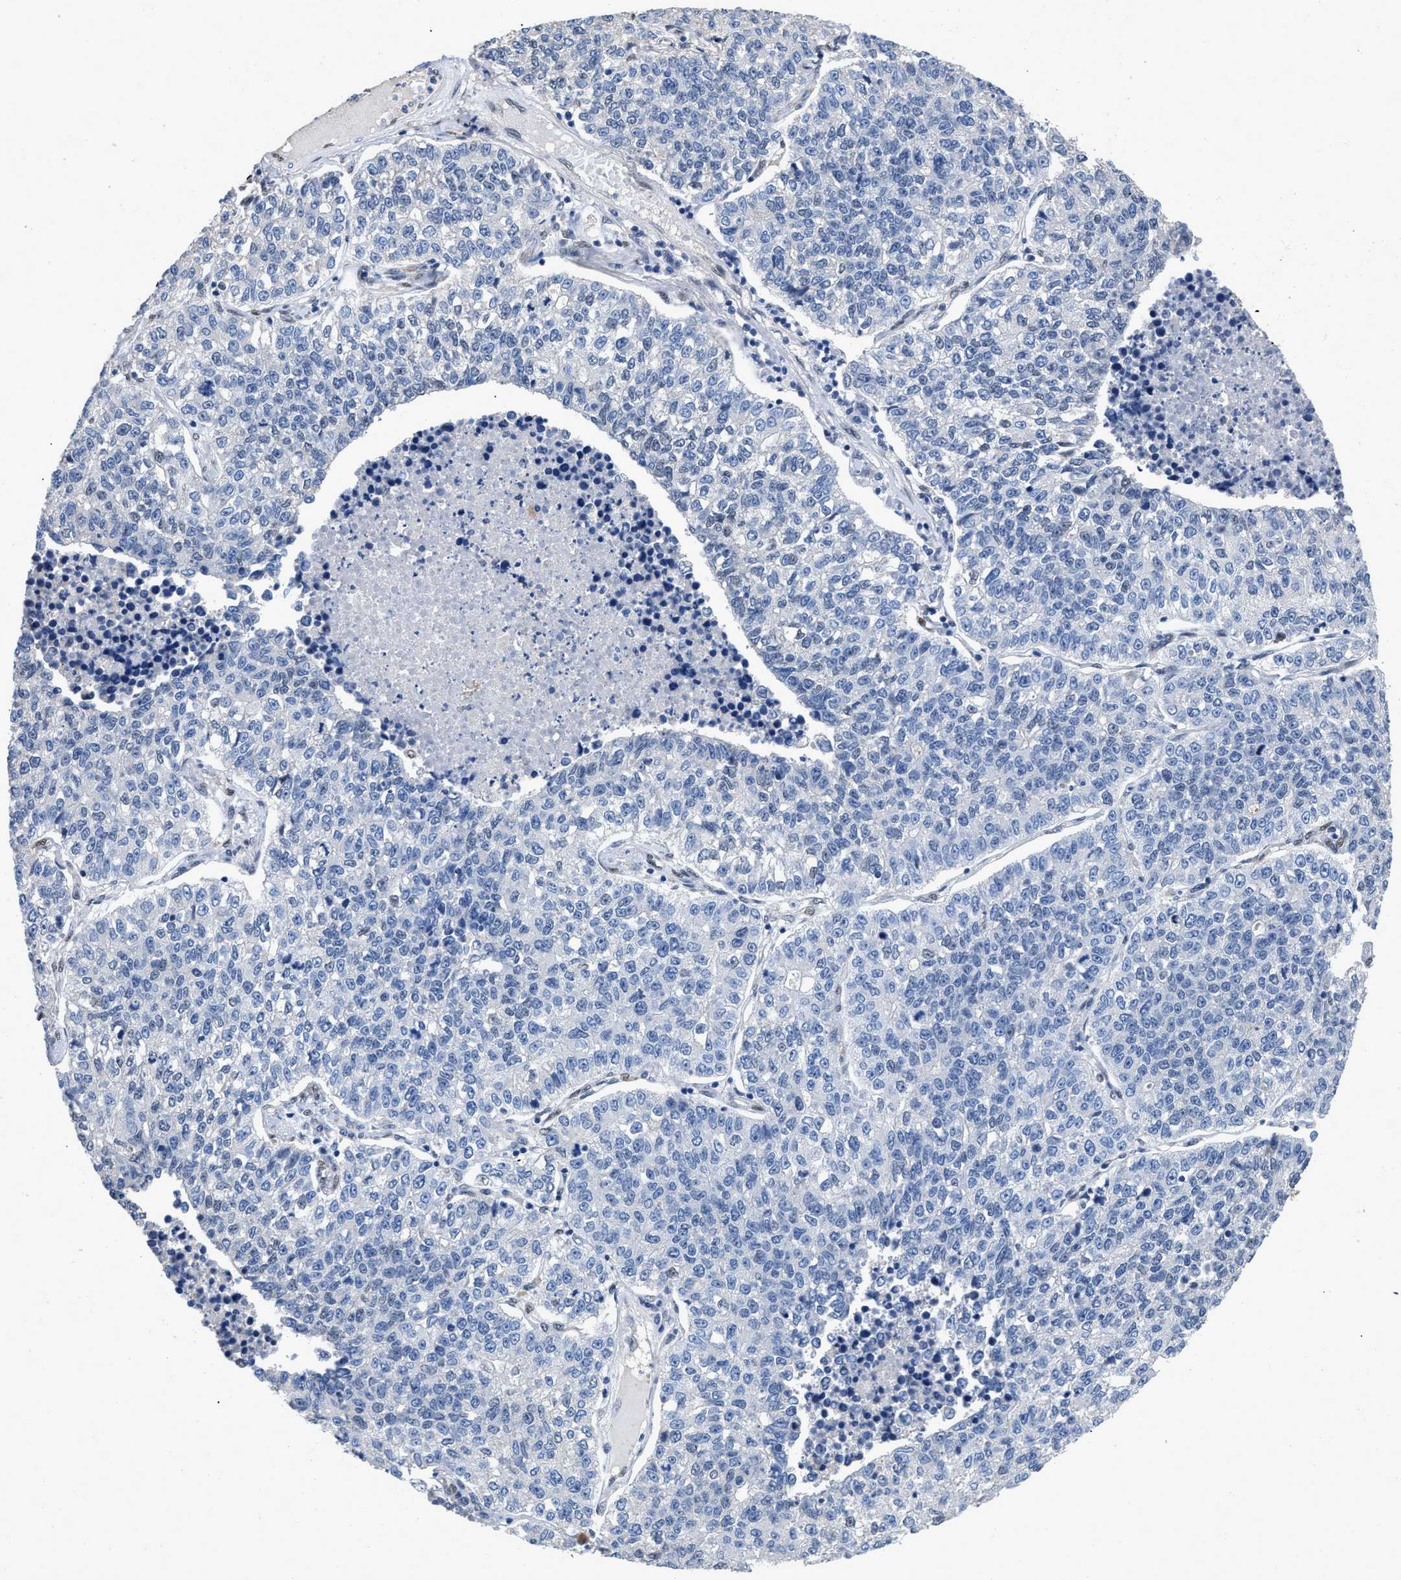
{"staining": {"intensity": "negative", "quantity": "none", "location": "none"}, "tissue": "lung cancer", "cell_type": "Tumor cells", "image_type": "cancer", "snomed": [{"axis": "morphology", "description": "Adenocarcinoma, NOS"}, {"axis": "topography", "description": "Lung"}], "caption": "Tumor cells are negative for protein expression in human lung cancer. (DAB immunohistochemistry (IHC) visualized using brightfield microscopy, high magnification).", "gene": "QKI", "patient": {"sex": "male", "age": 49}}